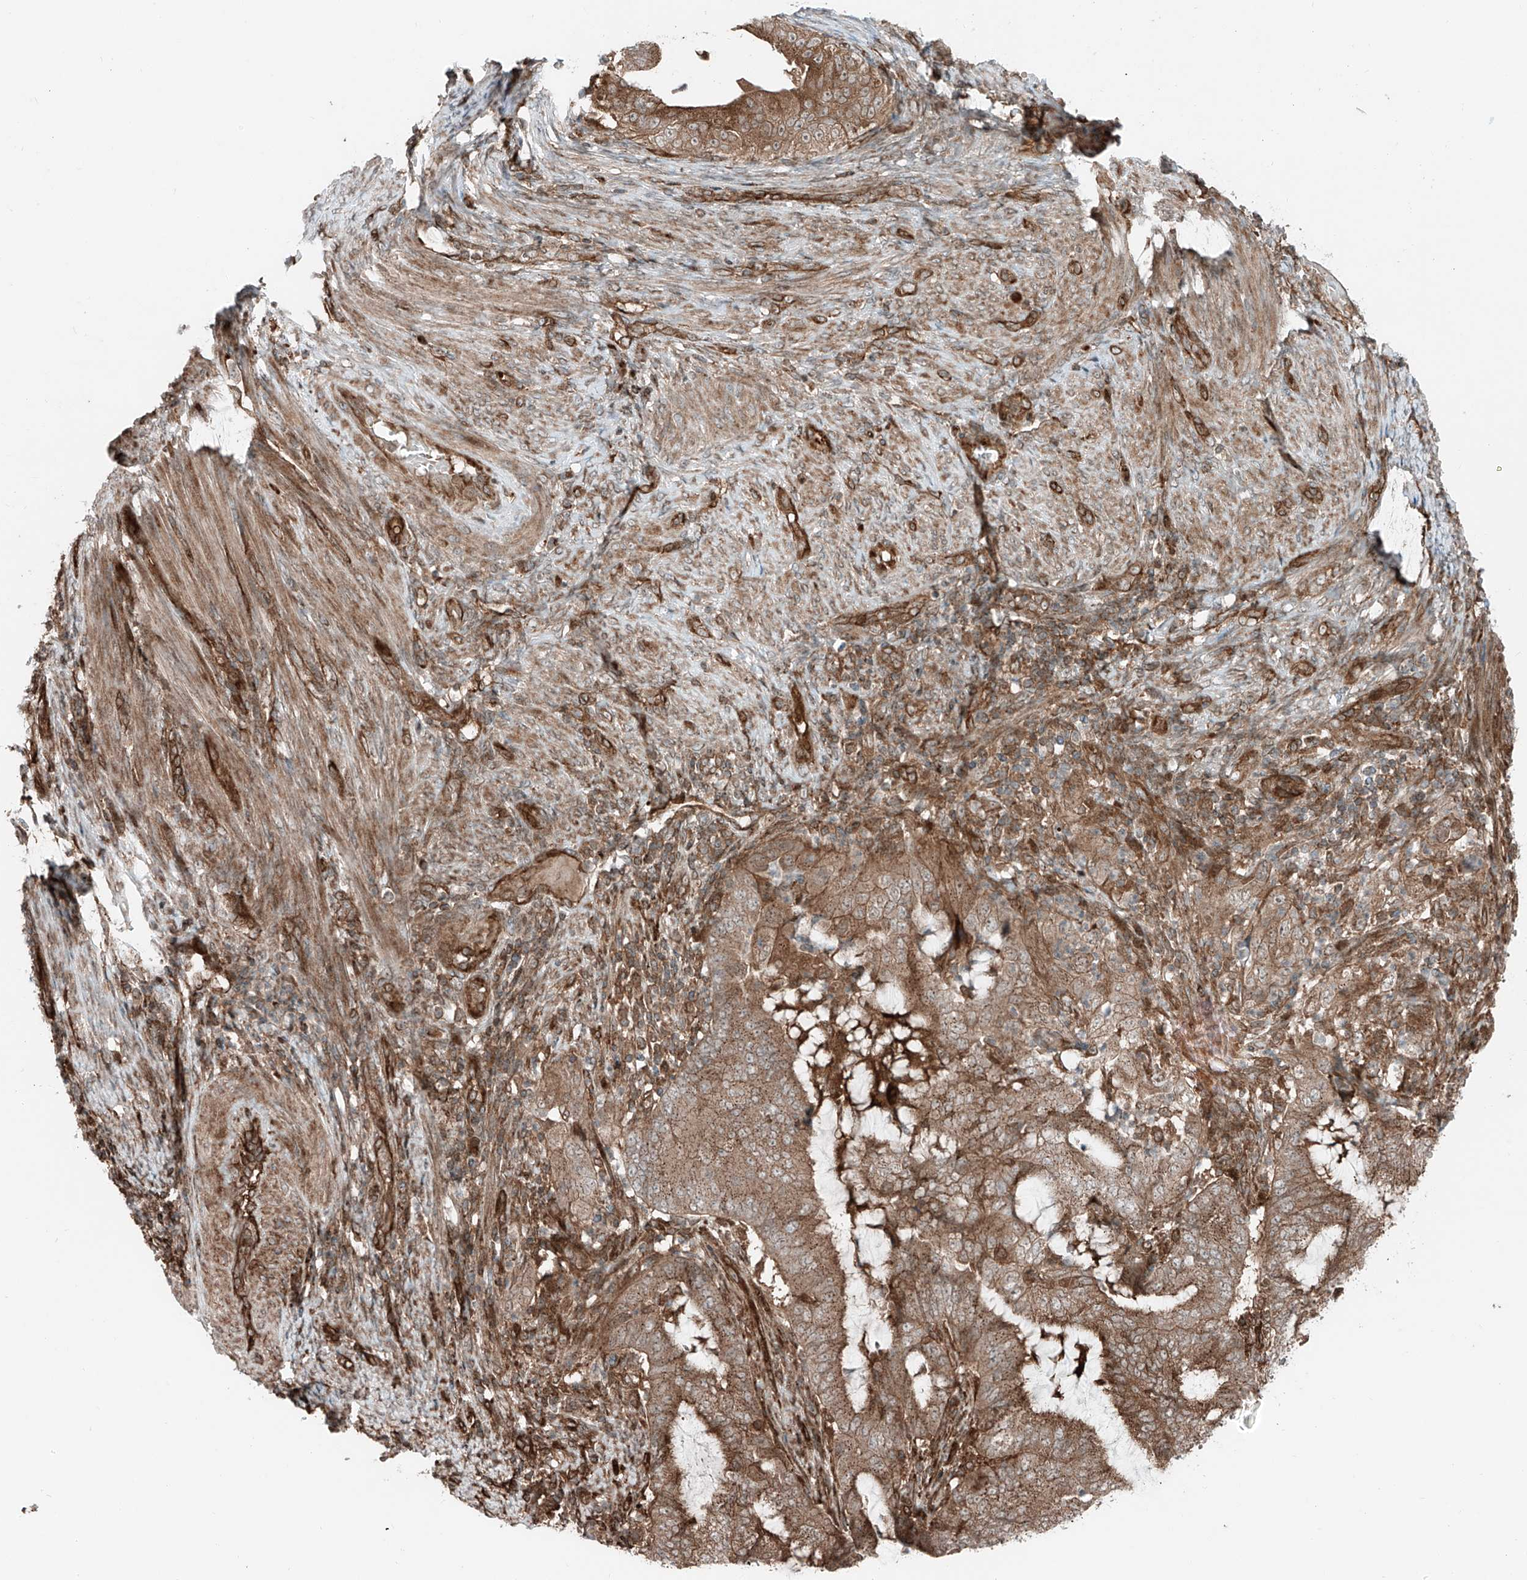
{"staining": {"intensity": "moderate", "quantity": ">75%", "location": "cytoplasmic/membranous"}, "tissue": "endometrial cancer", "cell_type": "Tumor cells", "image_type": "cancer", "snomed": [{"axis": "morphology", "description": "Adenocarcinoma, NOS"}, {"axis": "topography", "description": "Endometrium"}], "caption": "IHC staining of endometrial adenocarcinoma, which exhibits medium levels of moderate cytoplasmic/membranous positivity in about >75% of tumor cells indicating moderate cytoplasmic/membranous protein expression. The staining was performed using DAB (brown) for protein detection and nuclei were counterstained in hematoxylin (blue).", "gene": "USP48", "patient": {"sex": "female", "age": 51}}